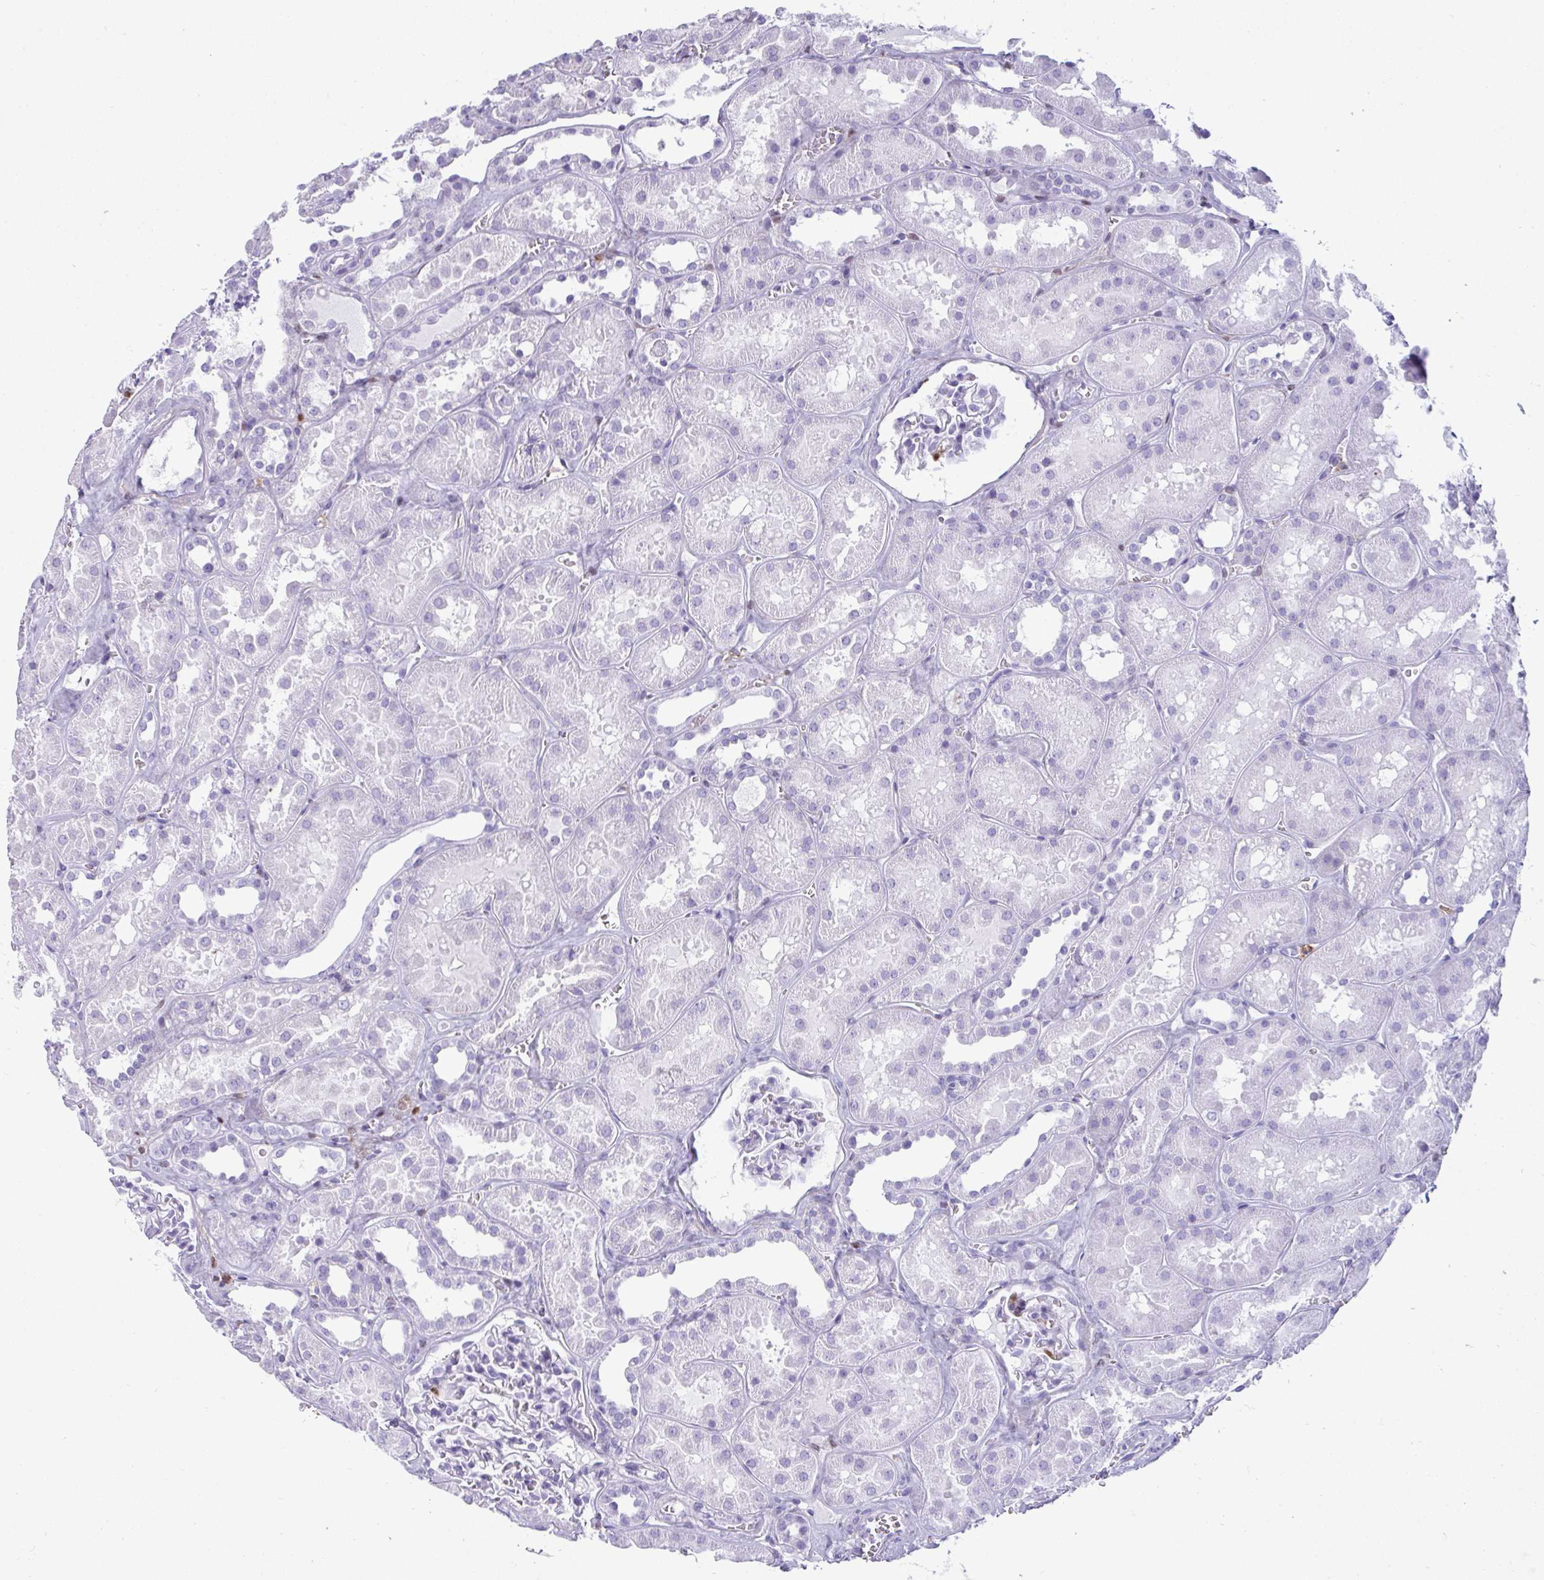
{"staining": {"intensity": "negative", "quantity": "none", "location": "none"}, "tissue": "kidney", "cell_type": "Cells in glomeruli", "image_type": "normal", "snomed": [{"axis": "morphology", "description": "Normal tissue, NOS"}, {"axis": "topography", "description": "Kidney"}], "caption": "Human kidney stained for a protein using immunohistochemistry (IHC) reveals no expression in cells in glomeruli.", "gene": "ARHGAP42", "patient": {"sex": "female", "age": 41}}